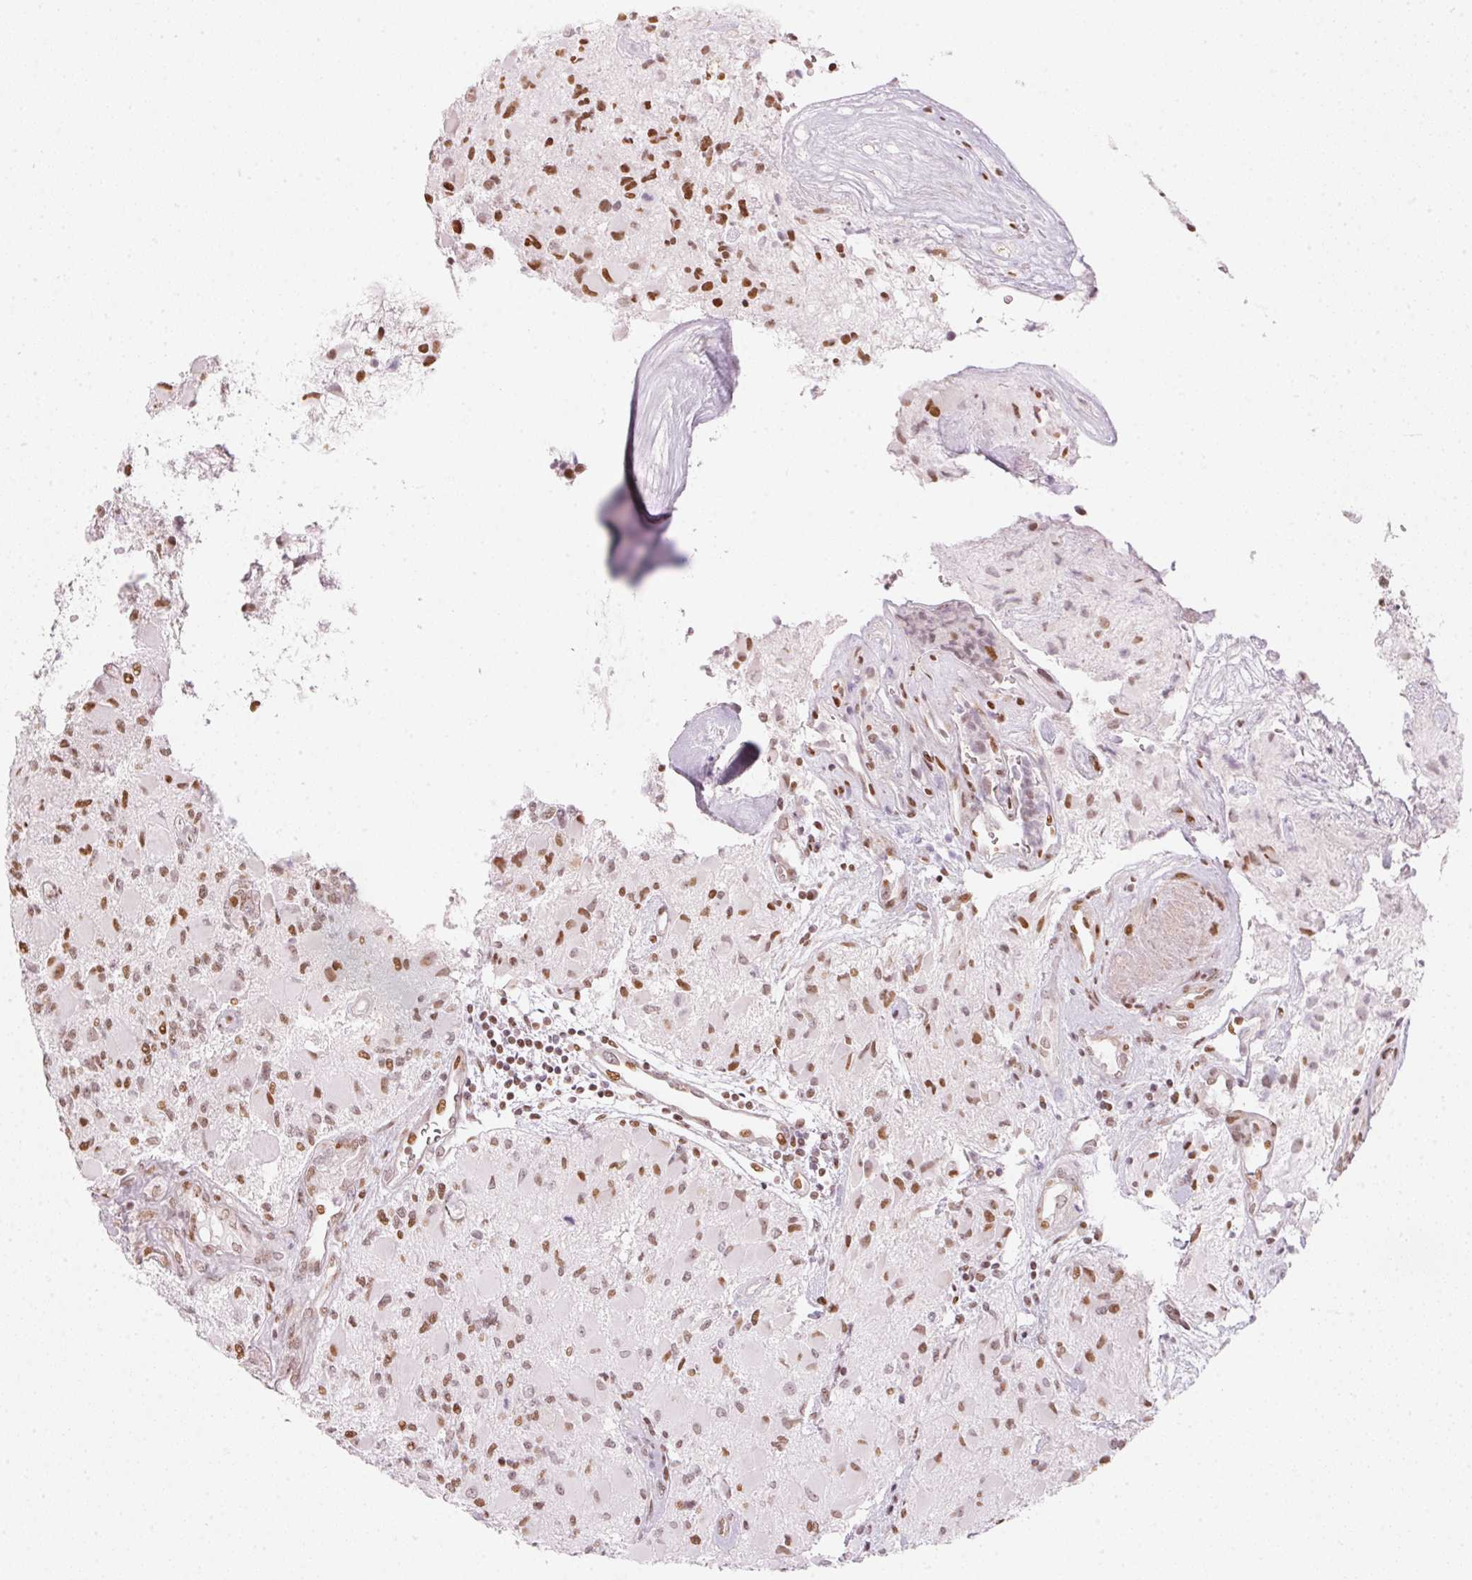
{"staining": {"intensity": "moderate", "quantity": ">75%", "location": "nuclear"}, "tissue": "glioma", "cell_type": "Tumor cells", "image_type": "cancer", "snomed": [{"axis": "morphology", "description": "Glioma, malignant, High grade"}, {"axis": "topography", "description": "Brain"}], "caption": "An IHC micrograph of tumor tissue is shown. Protein staining in brown shows moderate nuclear positivity in glioma within tumor cells.", "gene": "KAT6A", "patient": {"sex": "female", "age": 65}}